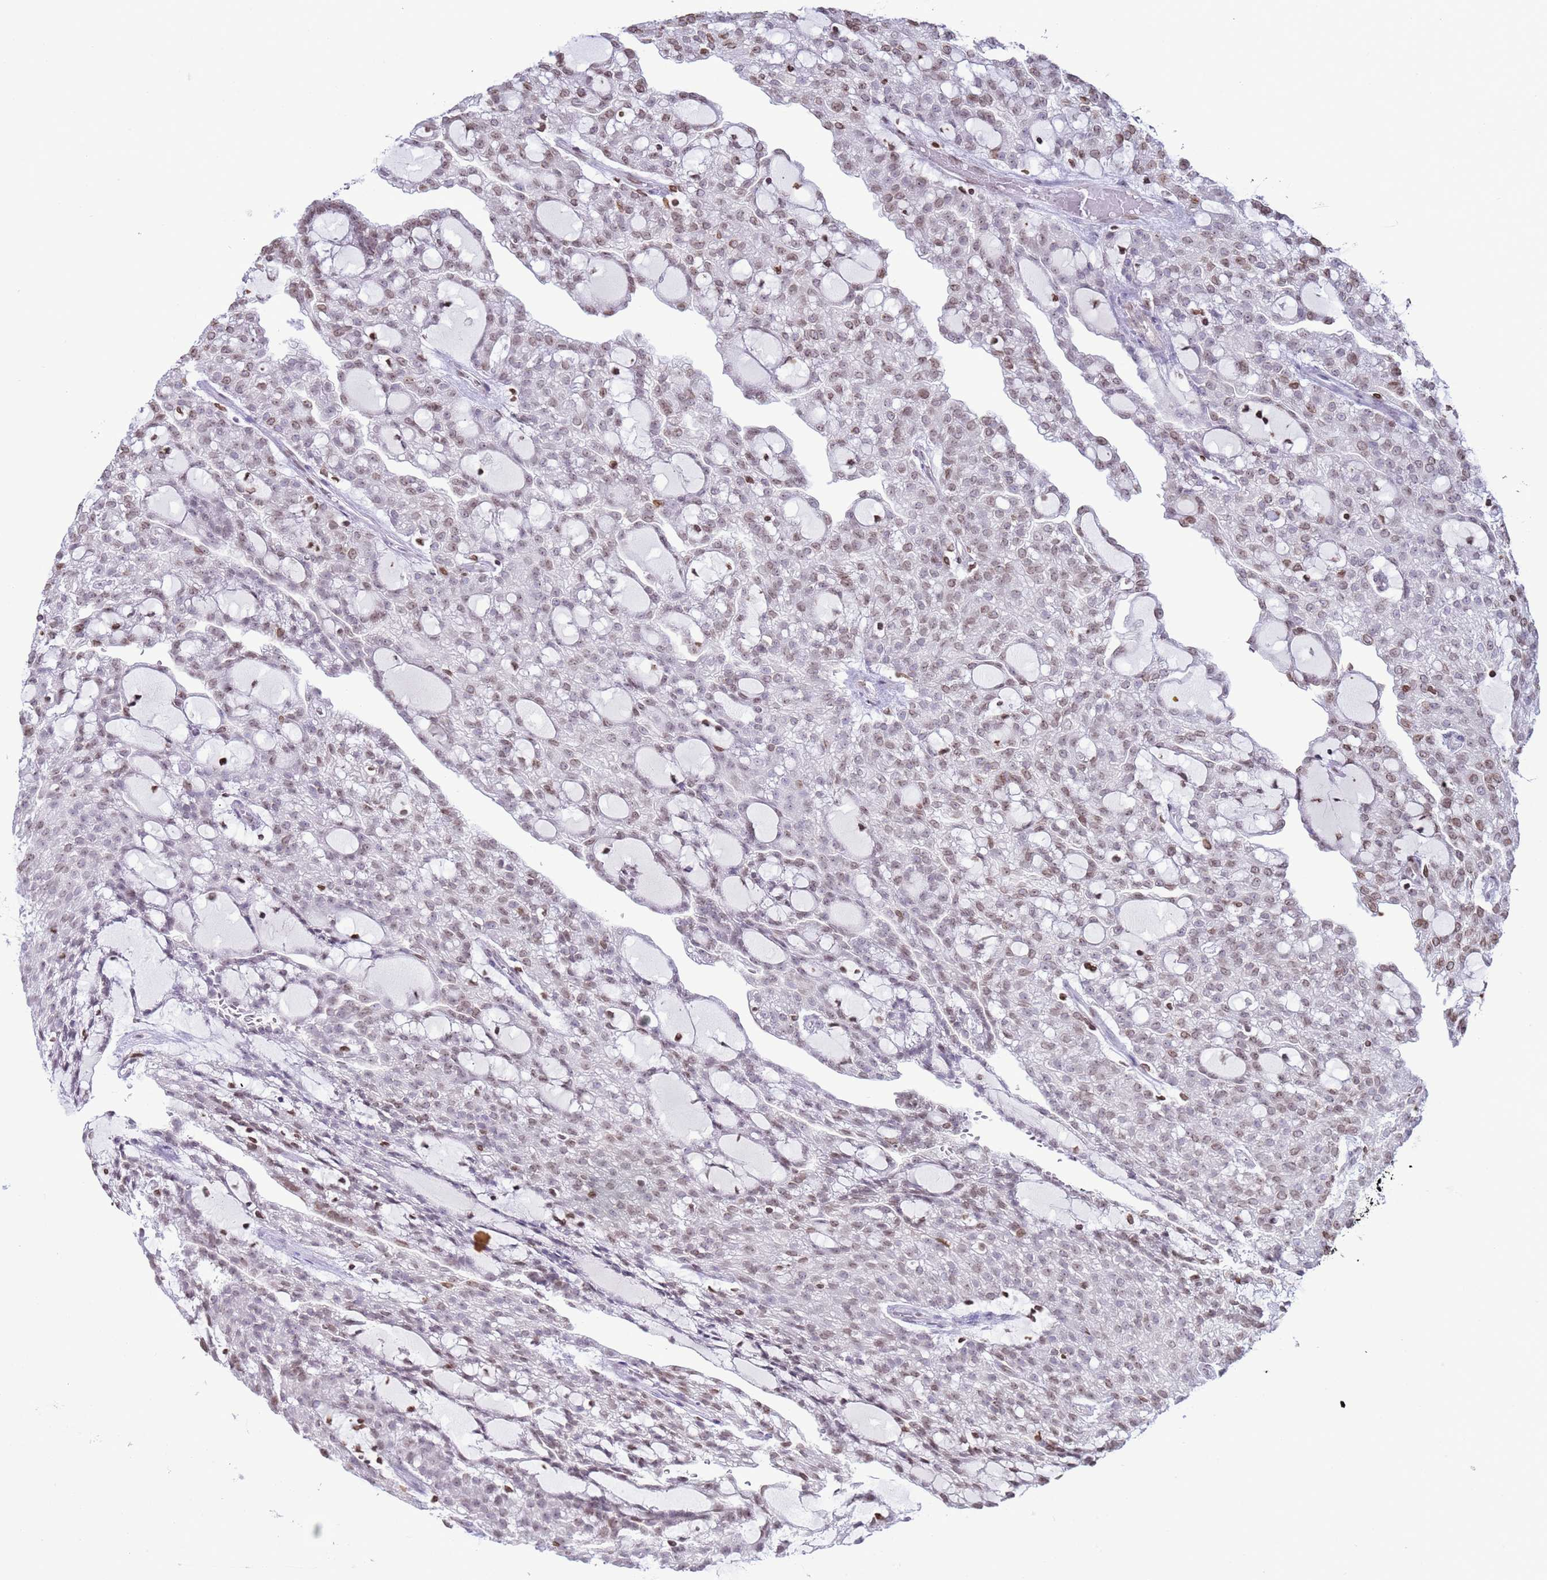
{"staining": {"intensity": "weak", "quantity": "25%-75%", "location": "nuclear"}, "tissue": "renal cancer", "cell_type": "Tumor cells", "image_type": "cancer", "snomed": [{"axis": "morphology", "description": "Adenocarcinoma, NOS"}, {"axis": "topography", "description": "Kidney"}], "caption": "Tumor cells demonstrate low levels of weak nuclear staining in approximately 25%-75% of cells in human renal cancer.", "gene": "DHX37", "patient": {"sex": "male", "age": 63}}